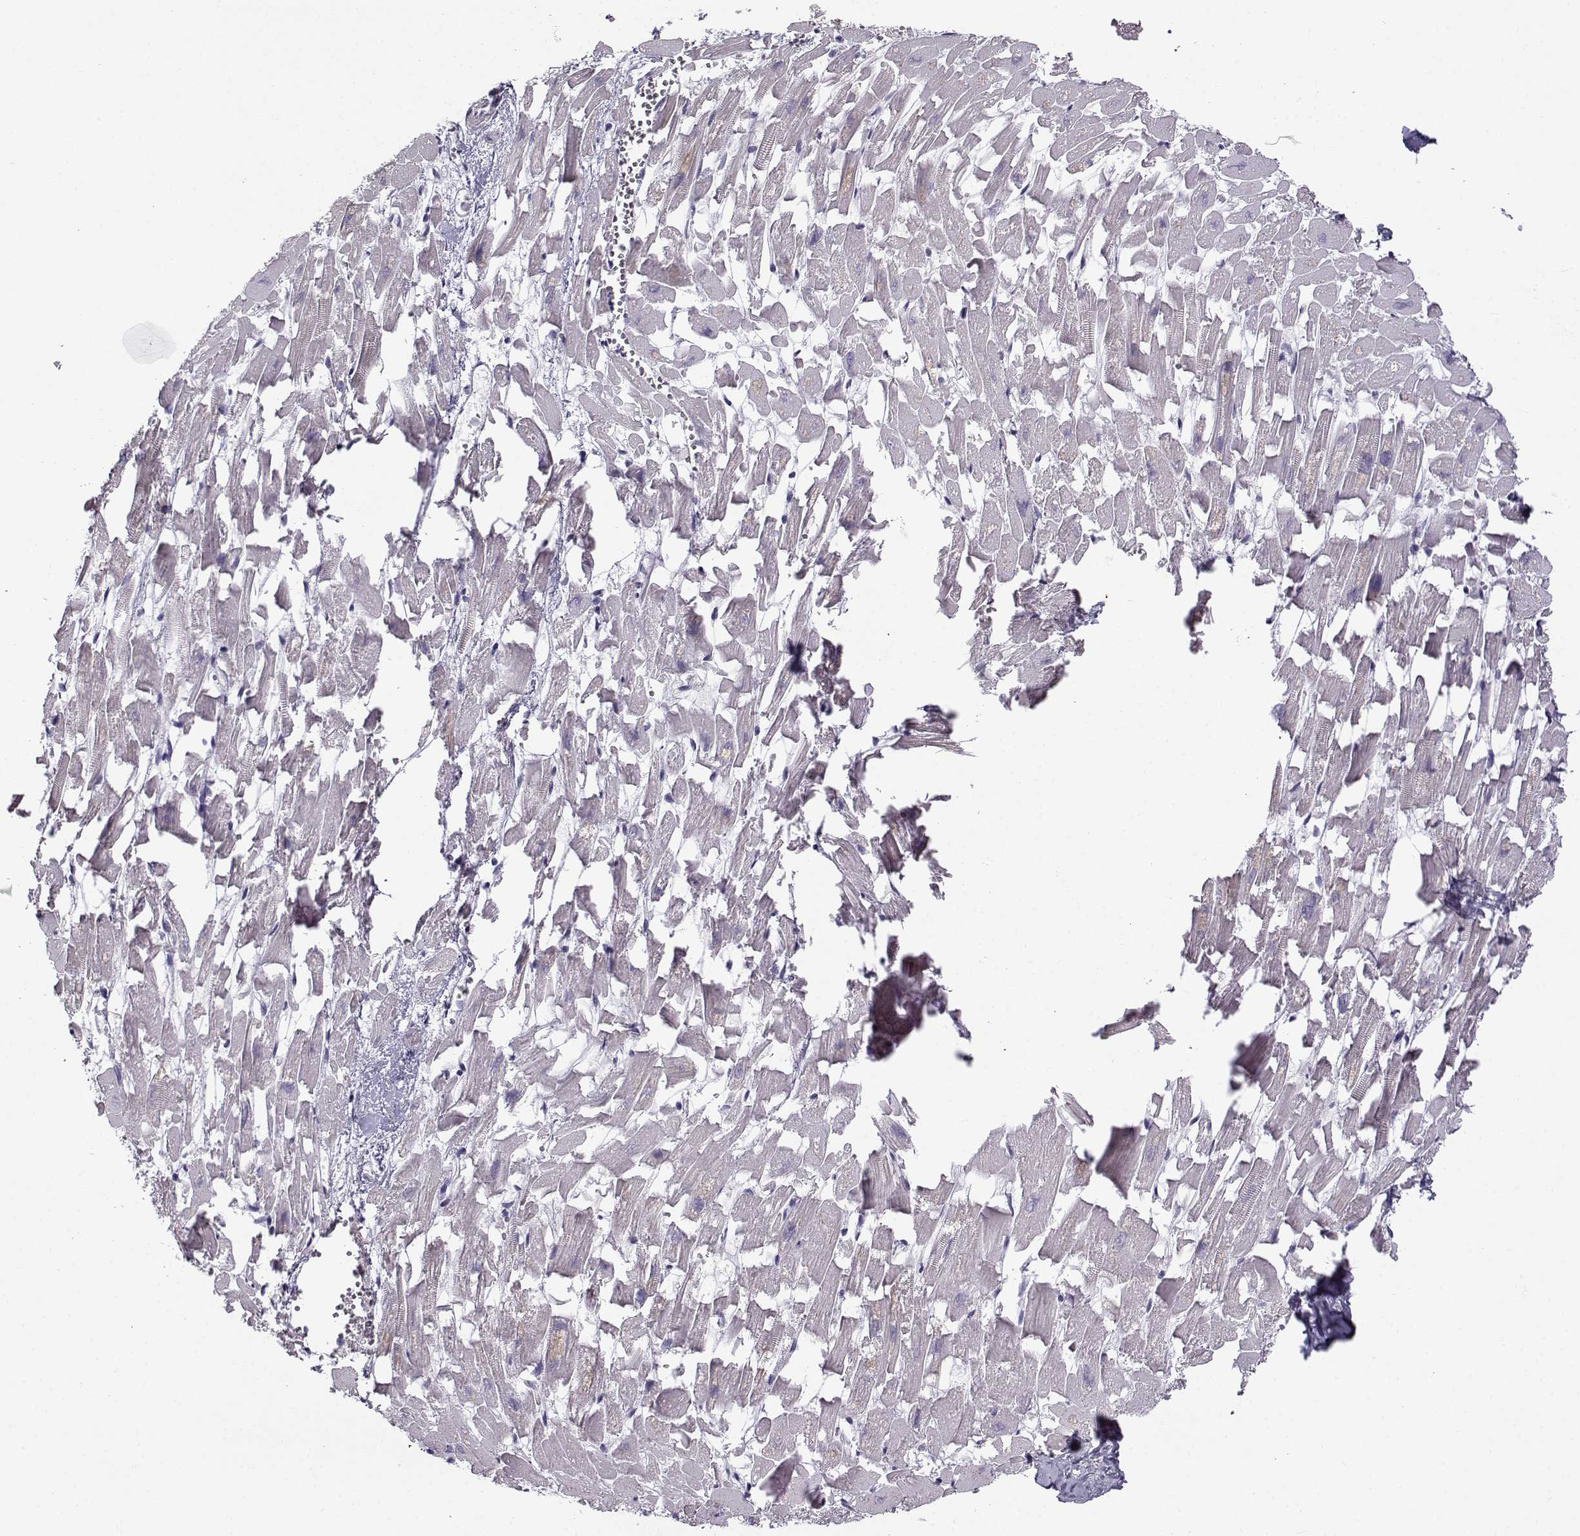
{"staining": {"intensity": "negative", "quantity": "none", "location": "none"}, "tissue": "heart muscle", "cell_type": "Cardiomyocytes", "image_type": "normal", "snomed": [{"axis": "morphology", "description": "Normal tissue, NOS"}, {"axis": "topography", "description": "Heart"}], "caption": "This is an immunohistochemistry (IHC) image of unremarkable heart muscle. There is no staining in cardiomyocytes.", "gene": "TEX55", "patient": {"sex": "female", "age": 64}}